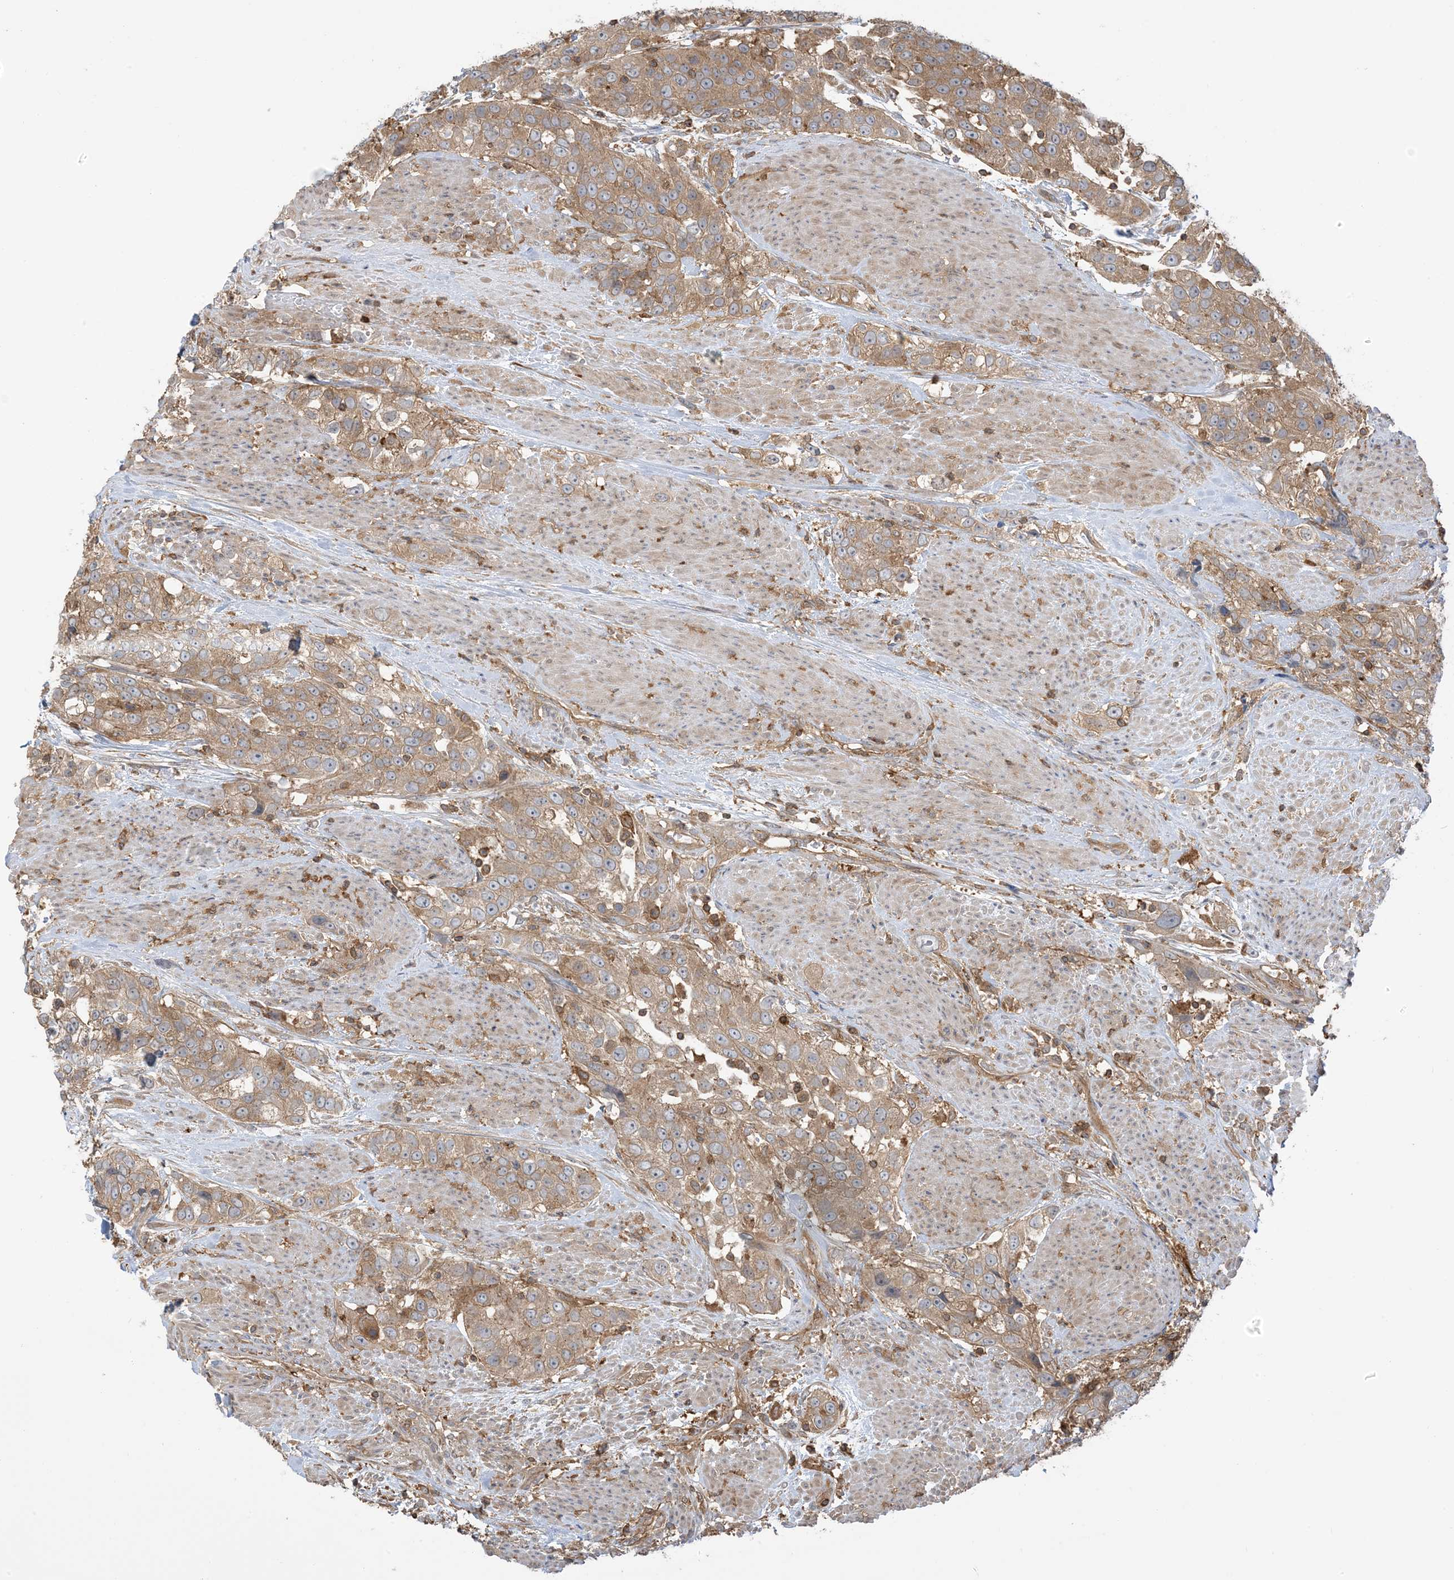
{"staining": {"intensity": "moderate", "quantity": ">75%", "location": "cytoplasmic/membranous"}, "tissue": "urothelial cancer", "cell_type": "Tumor cells", "image_type": "cancer", "snomed": [{"axis": "morphology", "description": "Urothelial carcinoma, High grade"}, {"axis": "topography", "description": "Urinary bladder"}], "caption": "IHC histopathology image of human urothelial carcinoma (high-grade) stained for a protein (brown), which reveals medium levels of moderate cytoplasmic/membranous positivity in approximately >75% of tumor cells.", "gene": "CAPZB", "patient": {"sex": "female", "age": 80}}